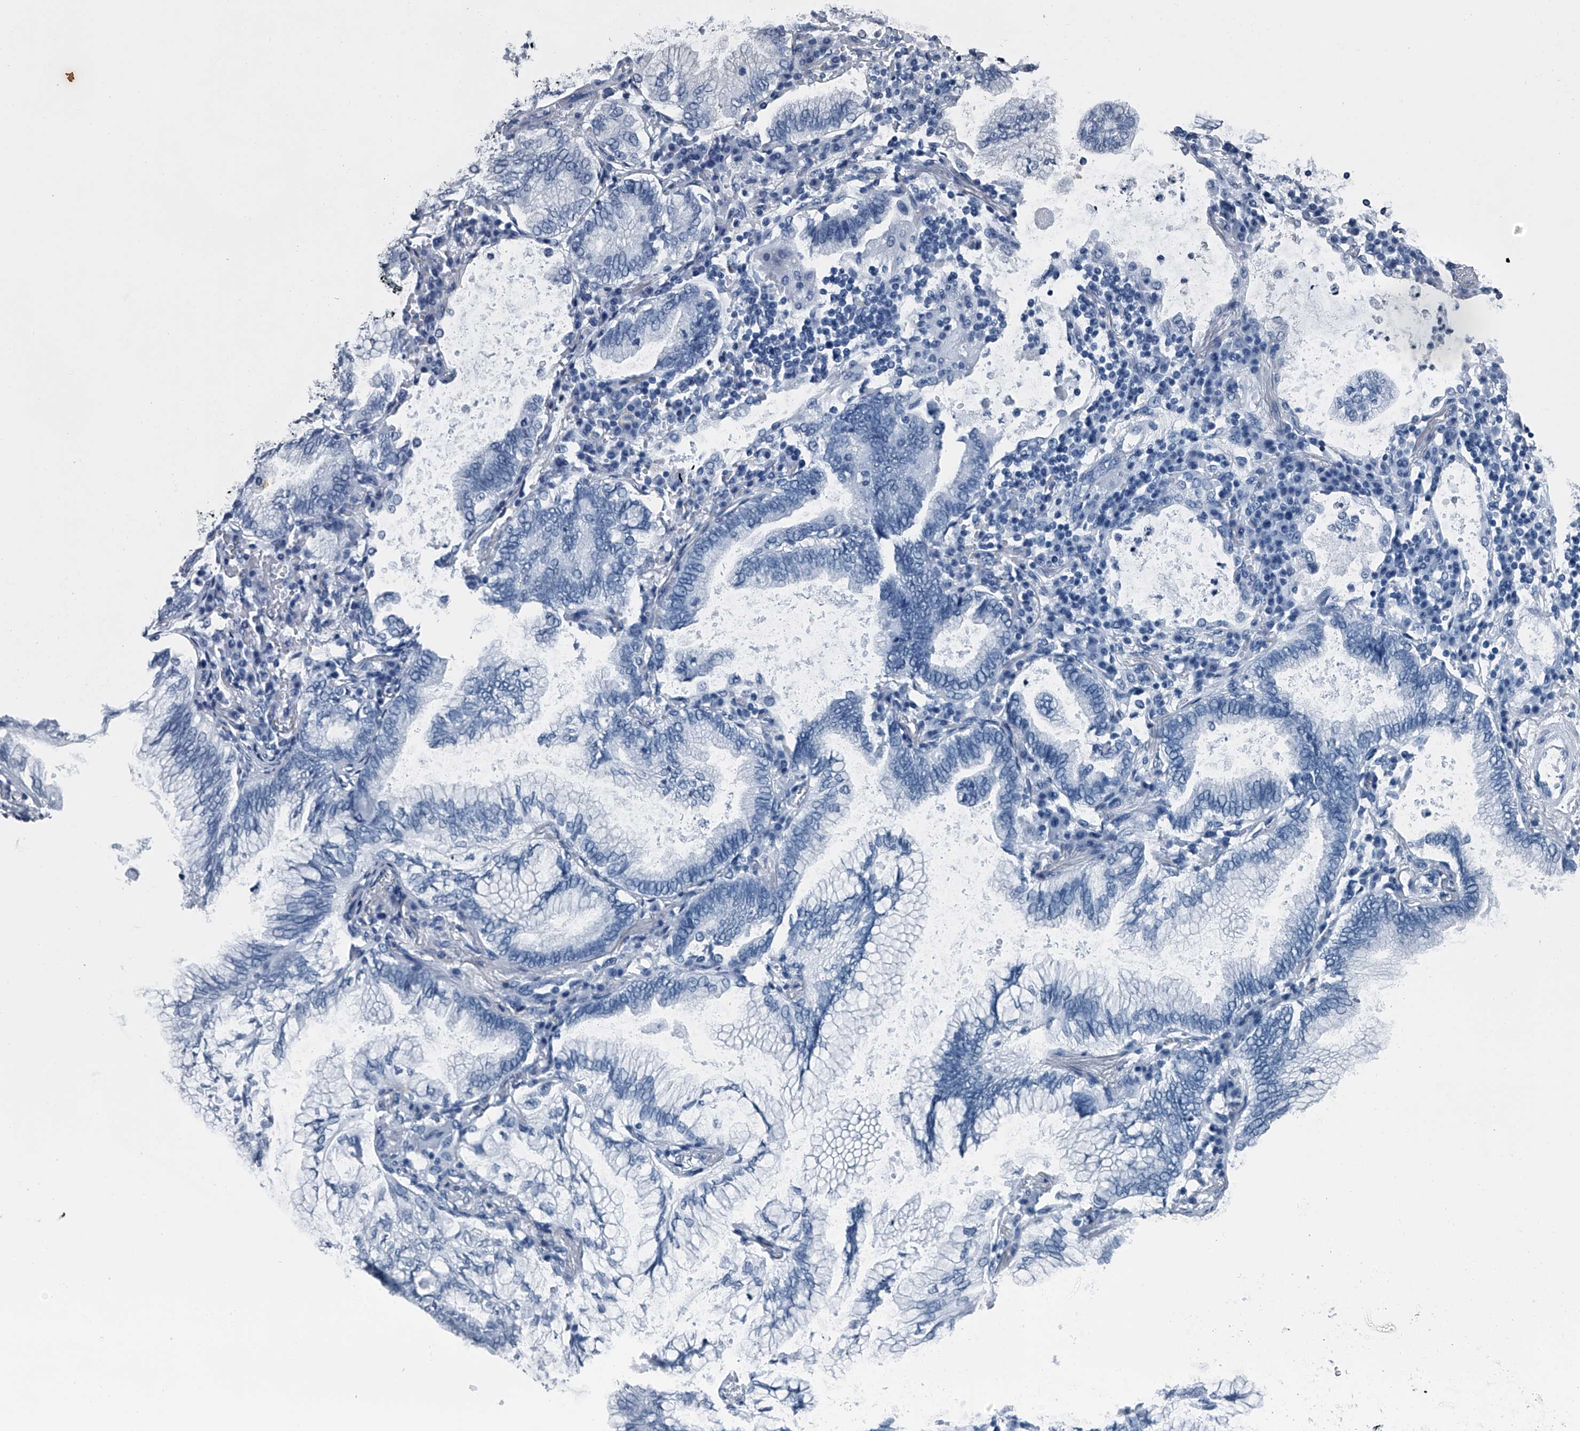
{"staining": {"intensity": "negative", "quantity": "none", "location": "none"}, "tissue": "lung cancer", "cell_type": "Tumor cells", "image_type": "cancer", "snomed": [{"axis": "morphology", "description": "Adenocarcinoma, NOS"}, {"axis": "topography", "description": "Lung"}], "caption": "The immunohistochemistry (IHC) histopathology image has no significant positivity in tumor cells of lung cancer tissue.", "gene": "LDLRAD2", "patient": {"sex": "female", "age": 70}}